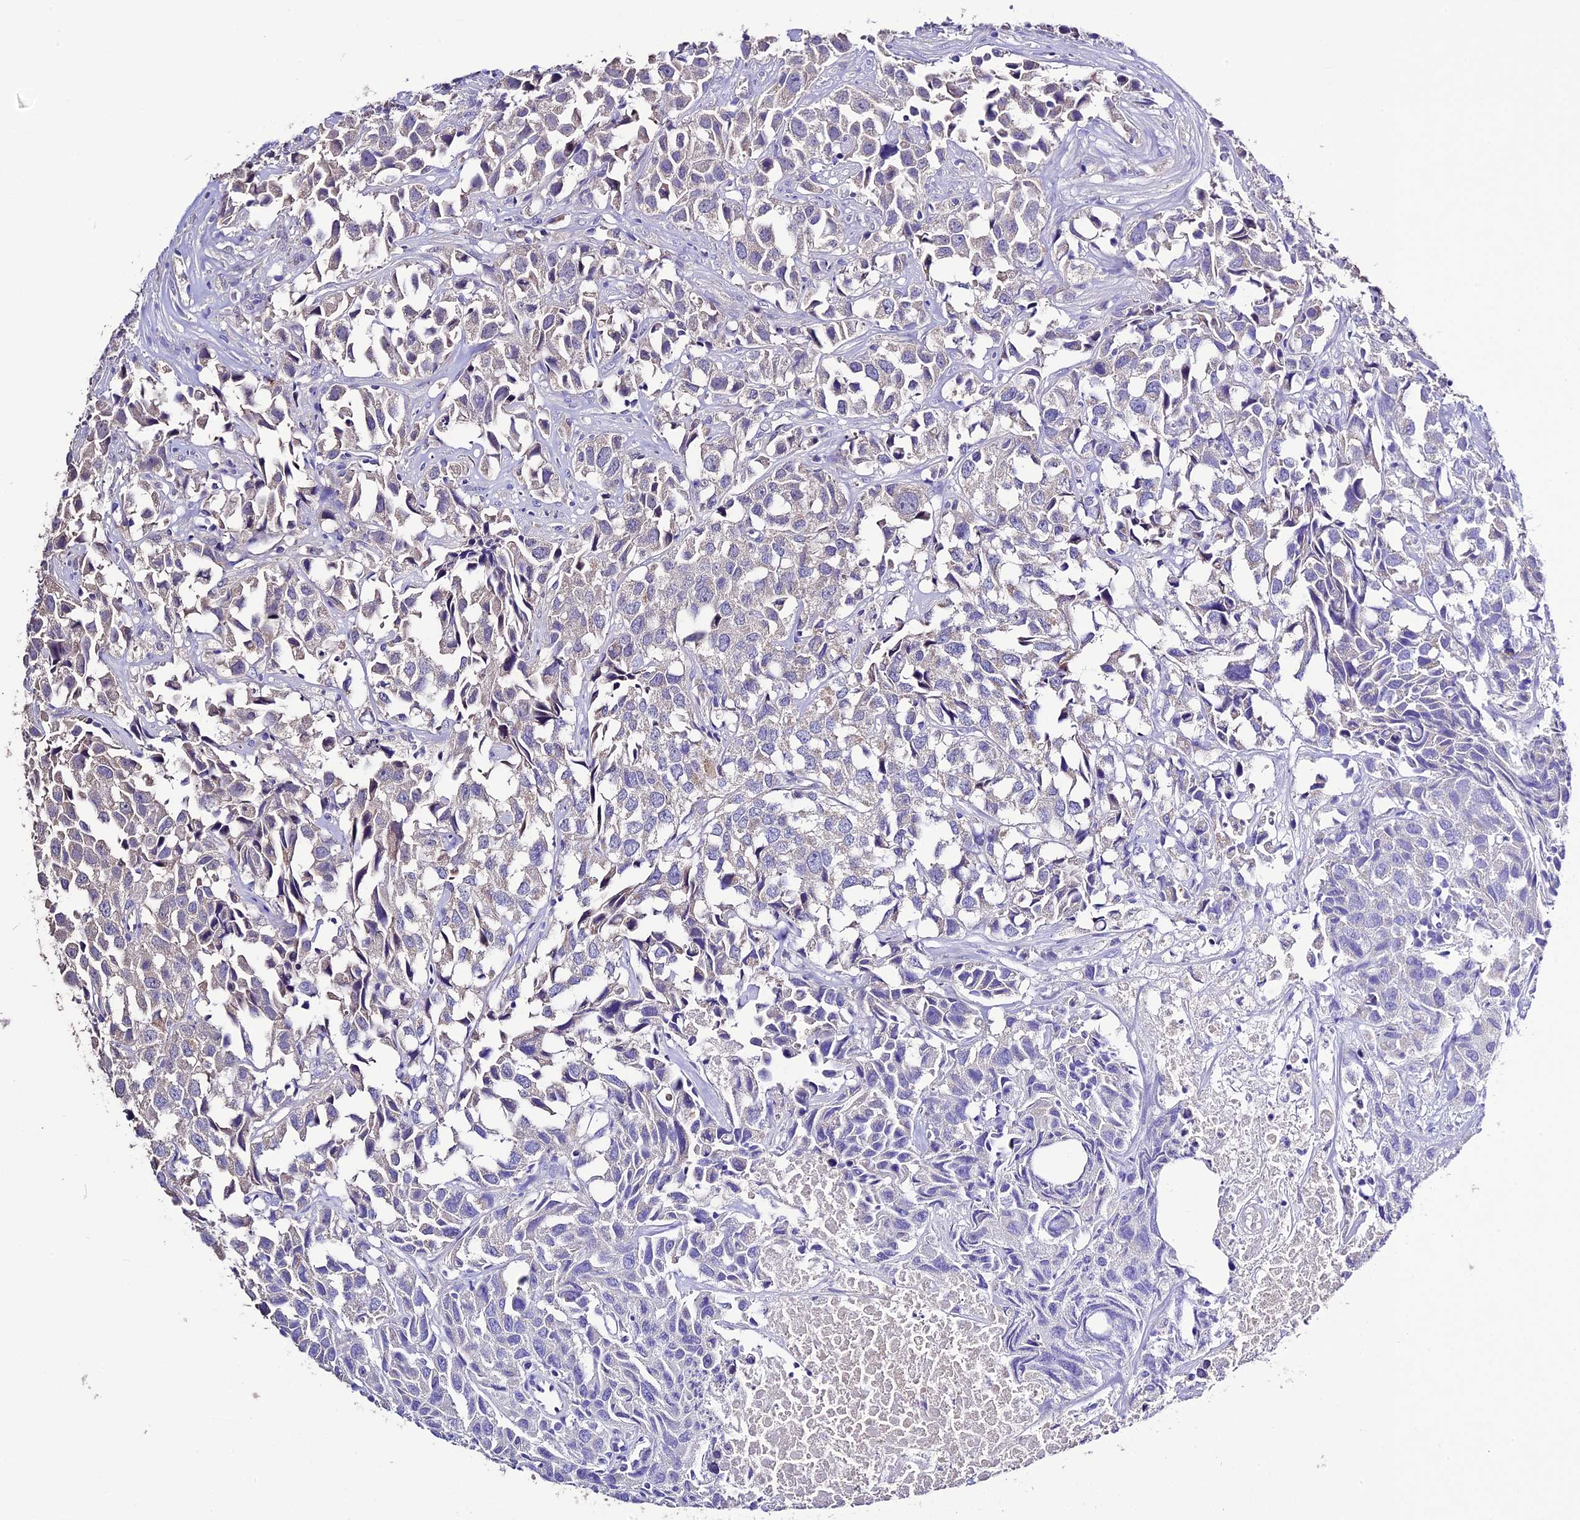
{"staining": {"intensity": "negative", "quantity": "none", "location": "none"}, "tissue": "urothelial cancer", "cell_type": "Tumor cells", "image_type": "cancer", "snomed": [{"axis": "morphology", "description": "Urothelial carcinoma, High grade"}, {"axis": "topography", "description": "Urinary bladder"}], "caption": "A micrograph of human urothelial cancer is negative for staining in tumor cells.", "gene": "DIS3L", "patient": {"sex": "female", "age": 75}}